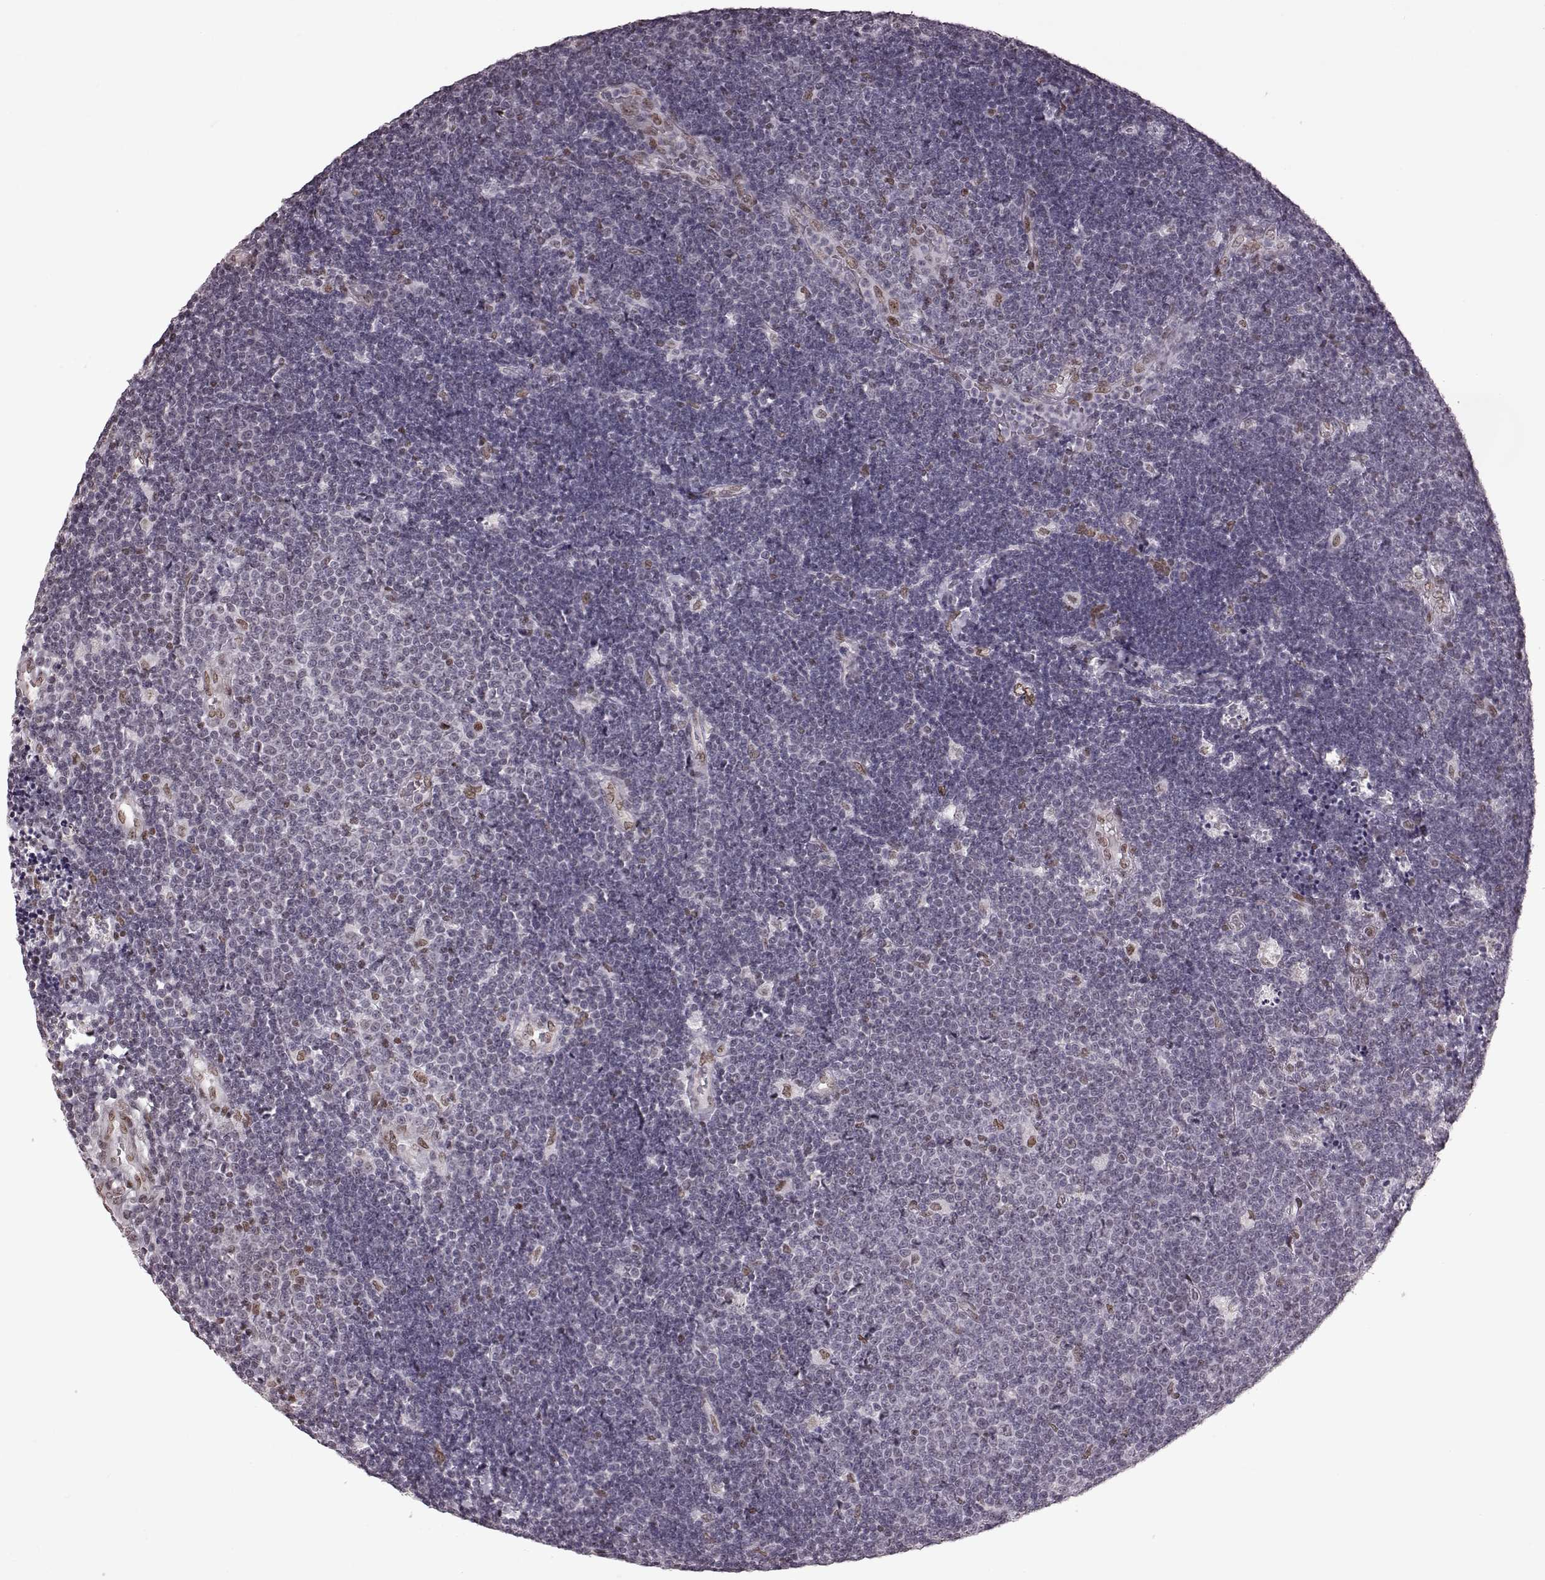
{"staining": {"intensity": "negative", "quantity": "none", "location": "none"}, "tissue": "lymphoma", "cell_type": "Tumor cells", "image_type": "cancer", "snomed": [{"axis": "morphology", "description": "Malignant lymphoma, non-Hodgkin's type, Low grade"}, {"axis": "topography", "description": "Brain"}], "caption": "An immunohistochemistry (IHC) photomicrograph of lymphoma is shown. There is no staining in tumor cells of lymphoma.", "gene": "NR2C1", "patient": {"sex": "female", "age": 66}}